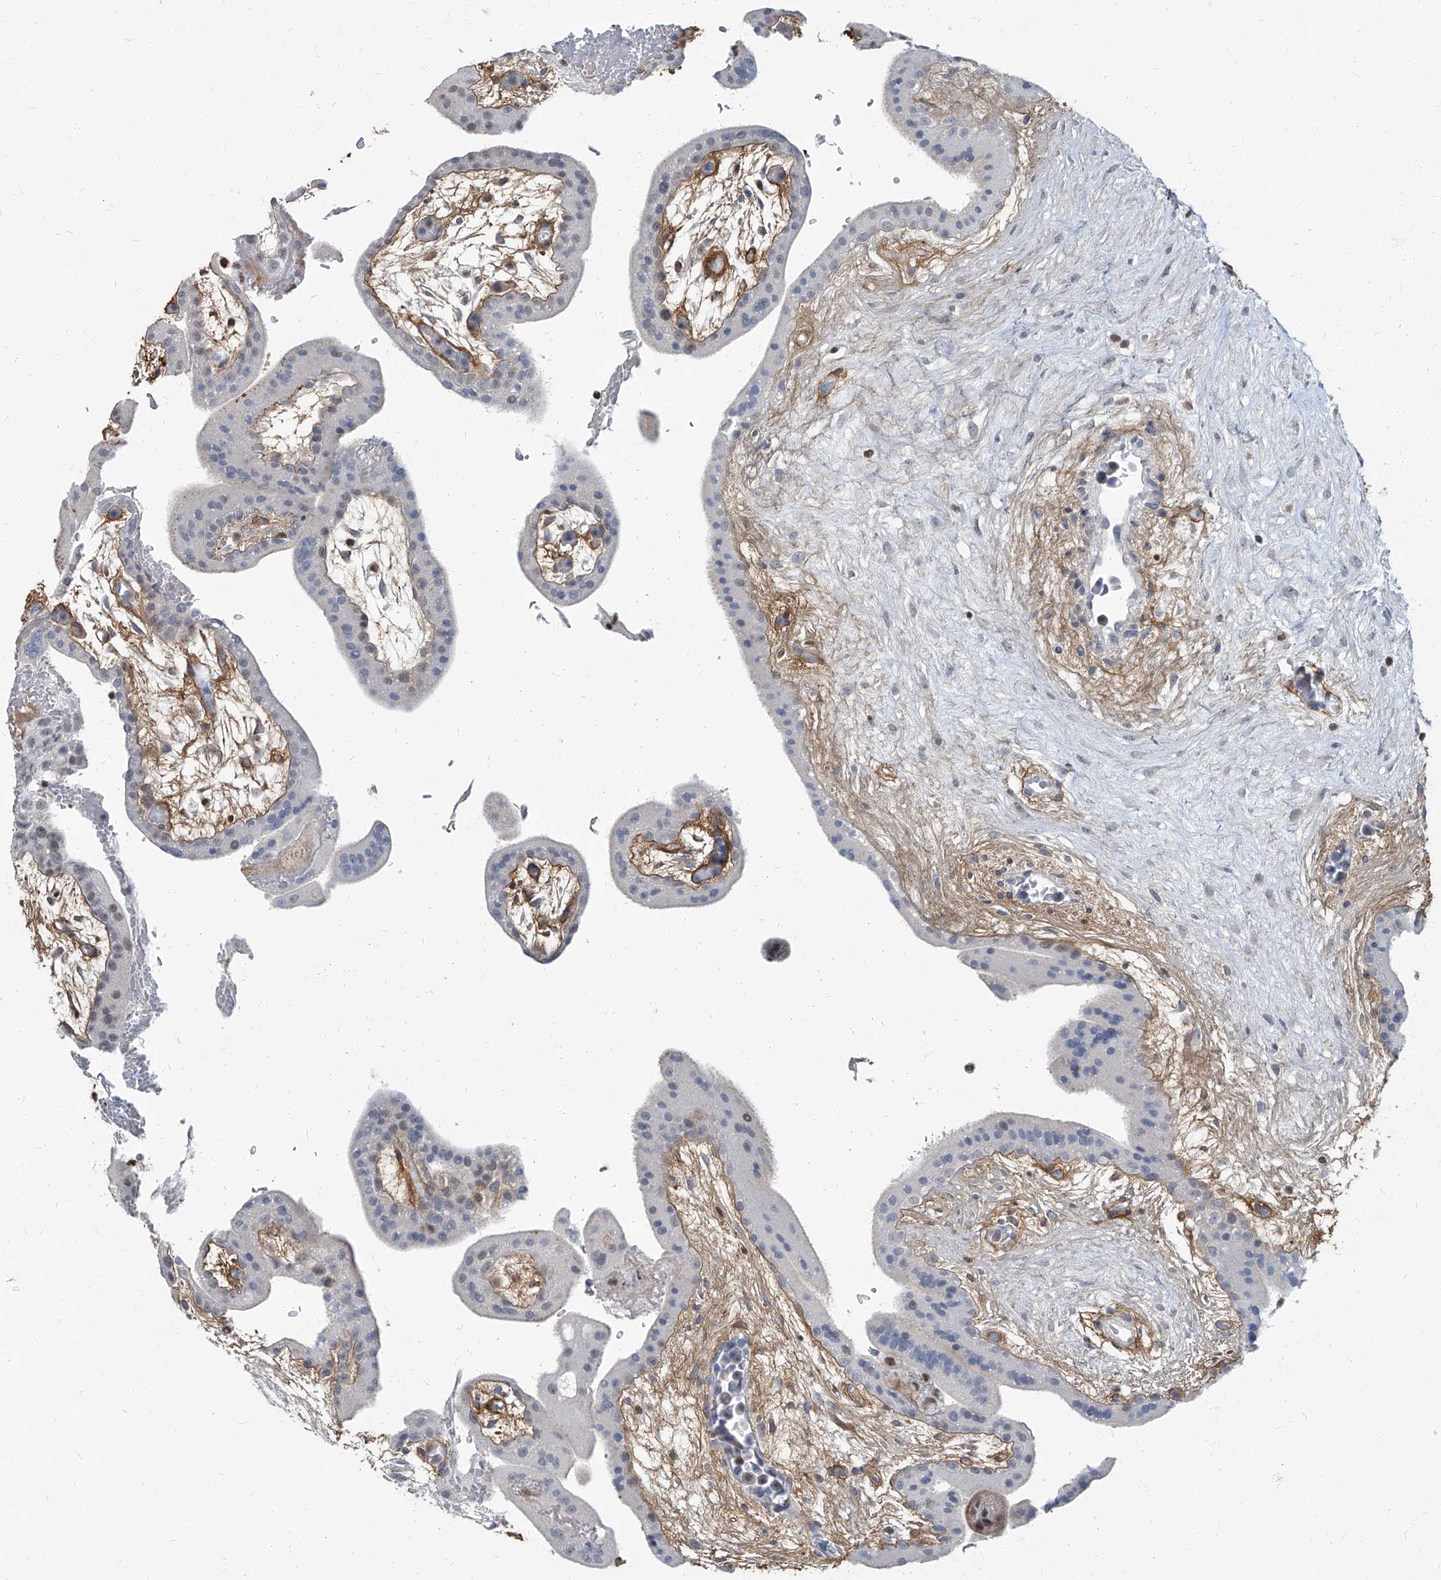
{"staining": {"intensity": "negative", "quantity": "none", "location": "none"}, "tissue": "placenta", "cell_type": "Decidual cells", "image_type": "normal", "snomed": [{"axis": "morphology", "description": "Normal tissue, NOS"}, {"axis": "topography", "description": "Placenta"}], "caption": "Placenta stained for a protein using immunohistochemistry (IHC) displays no positivity decidual cells.", "gene": "HOXA3", "patient": {"sex": "female", "age": 35}}